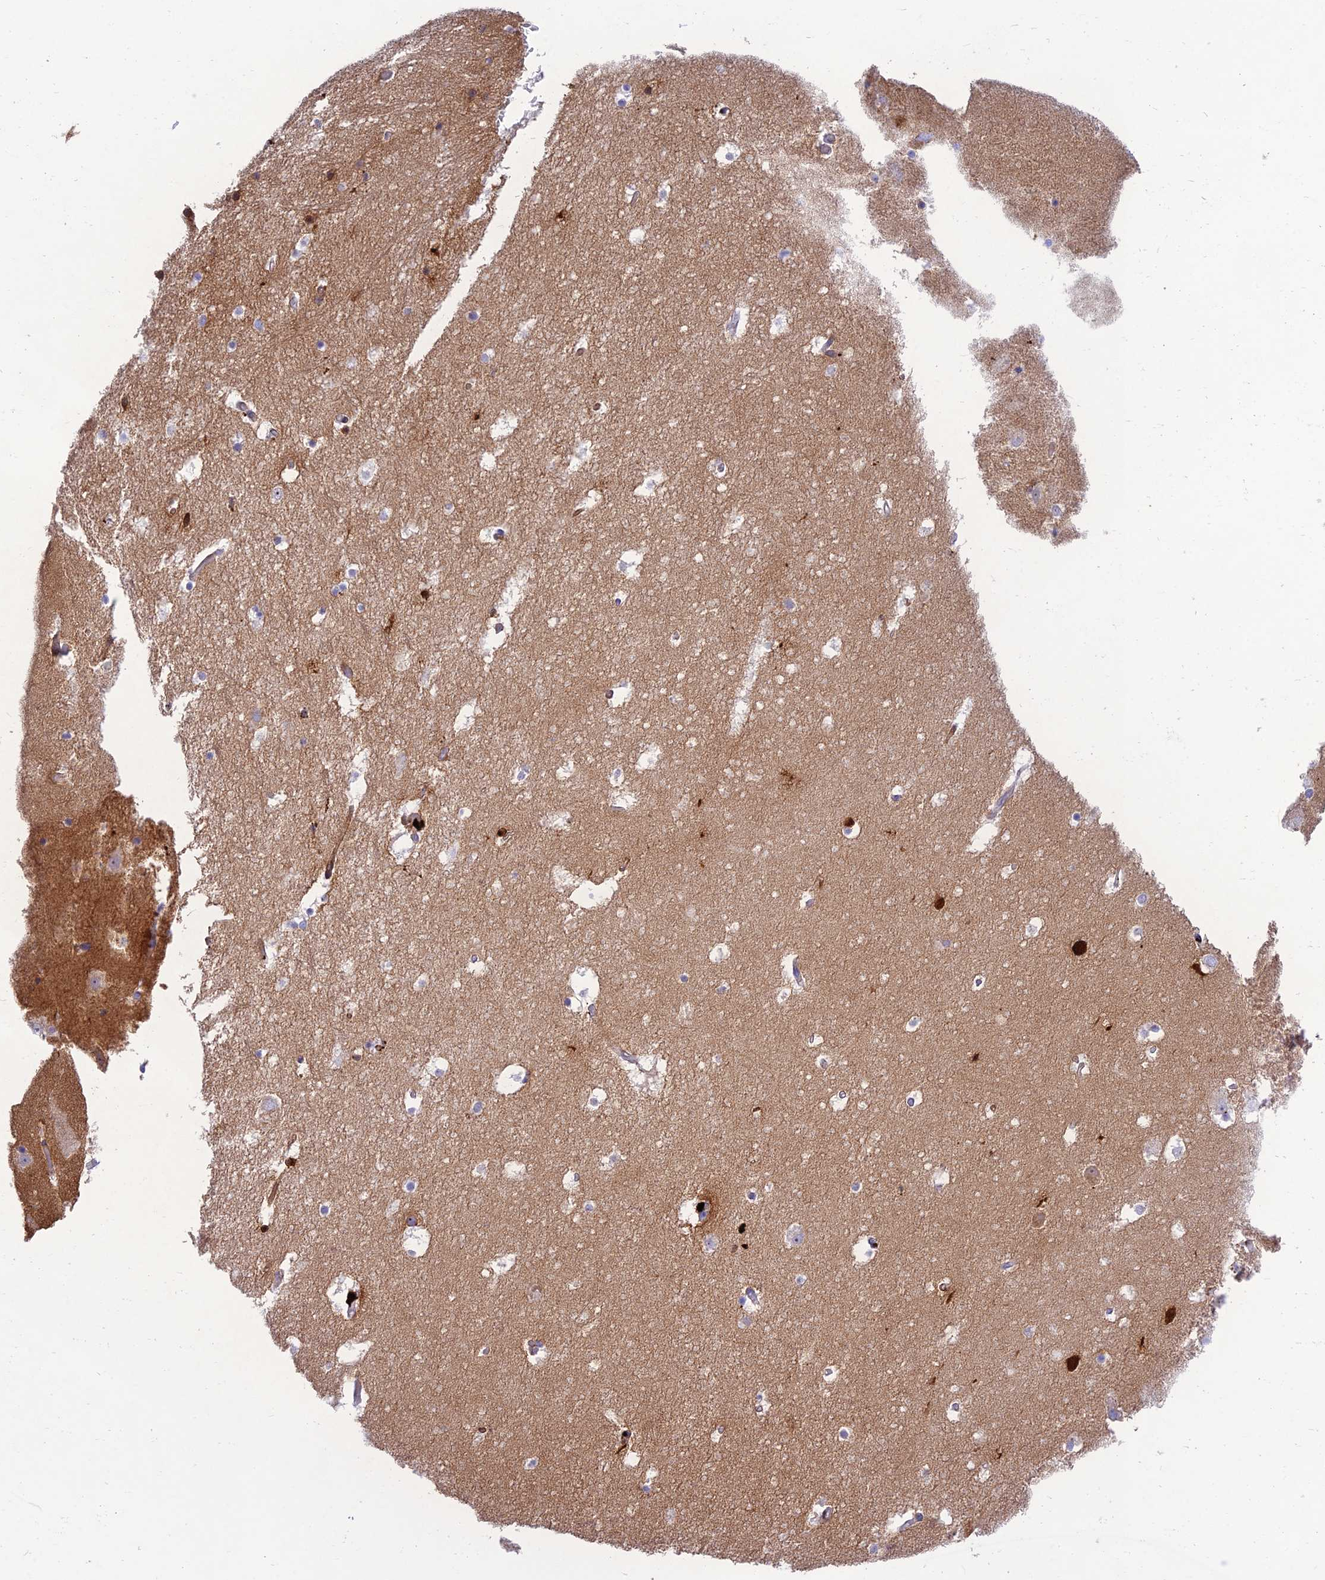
{"staining": {"intensity": "negative", "quantity": "none", "location": "none"}, "tissue": "hippocampus", "cell_type": "Glial cells", "image_type": "normal", "snomed": [{"axis": "morphology", "description": "Normal tissue, NOS"}, {"axis": "topography", "description": "Hippocampus"}], "caption": "There is no significant expression in glial cells of hippocampus. The staining was performed using DAB (3,3'-diaminobenzidine) to visualize the protein expression in brown, while the nuclei were stained in blue with hematoxylin (Magnification: 20x).", "gene": "PRNP", "patient": {"sex": "female", "age": 52}}